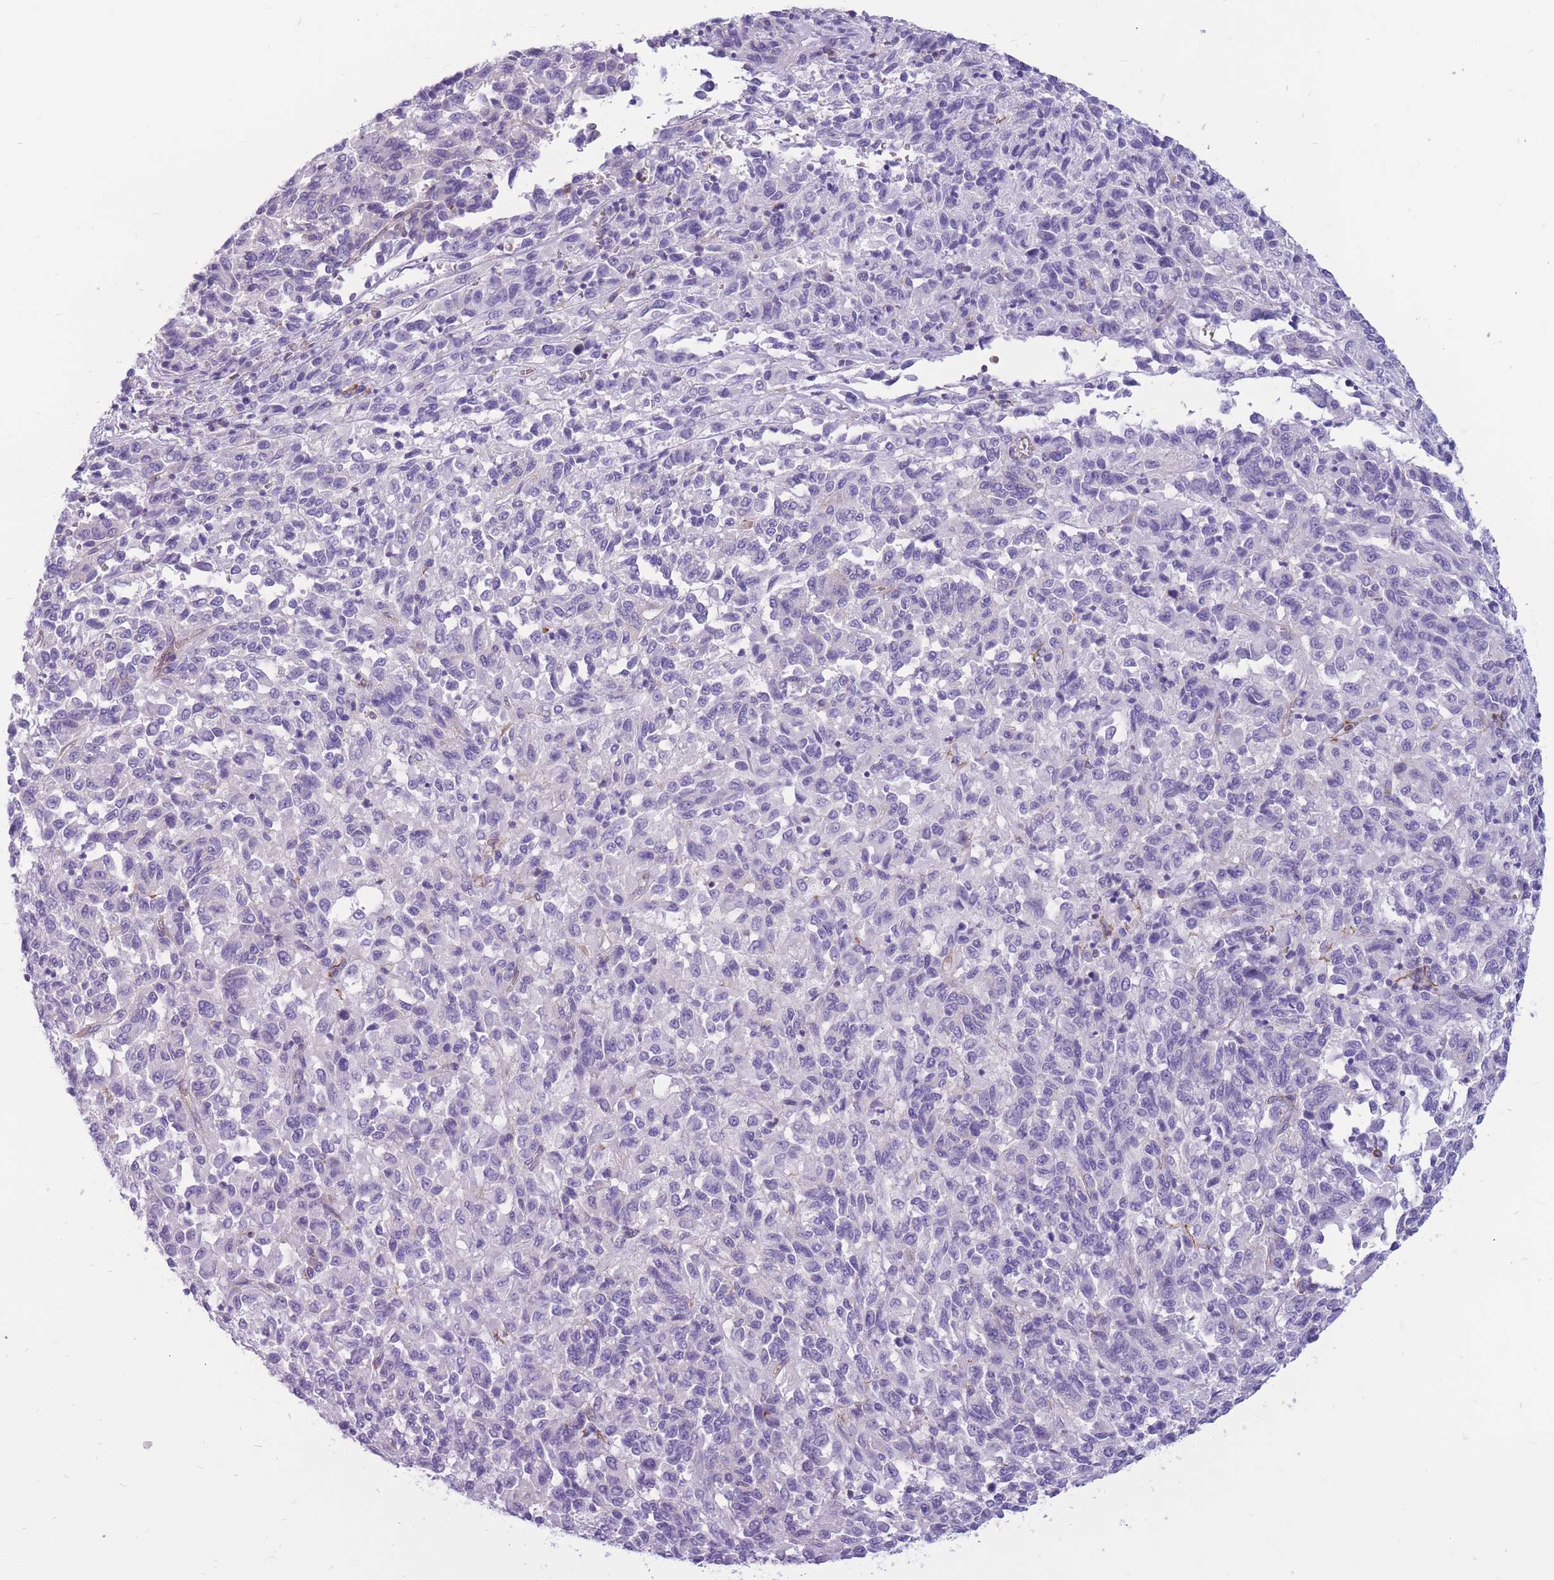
{"staining": {"intensity": "negative", "quantity": "none", "location": "none"}, "tissue": "melanoma", "cell_type": "Tumor cells", "image_type": "cancer", "snomed": [{"axis": "morphology", "description": "Malignant melanoma, Metastatic site"}, {"axis": "topography", "description": "Lung"}], "caption": "Melanoma was stained to show a protein in brown. There is no significant staining in tumor cells.", "gene": "ADD2", "patient": {"sex": "male", "age": 64}}